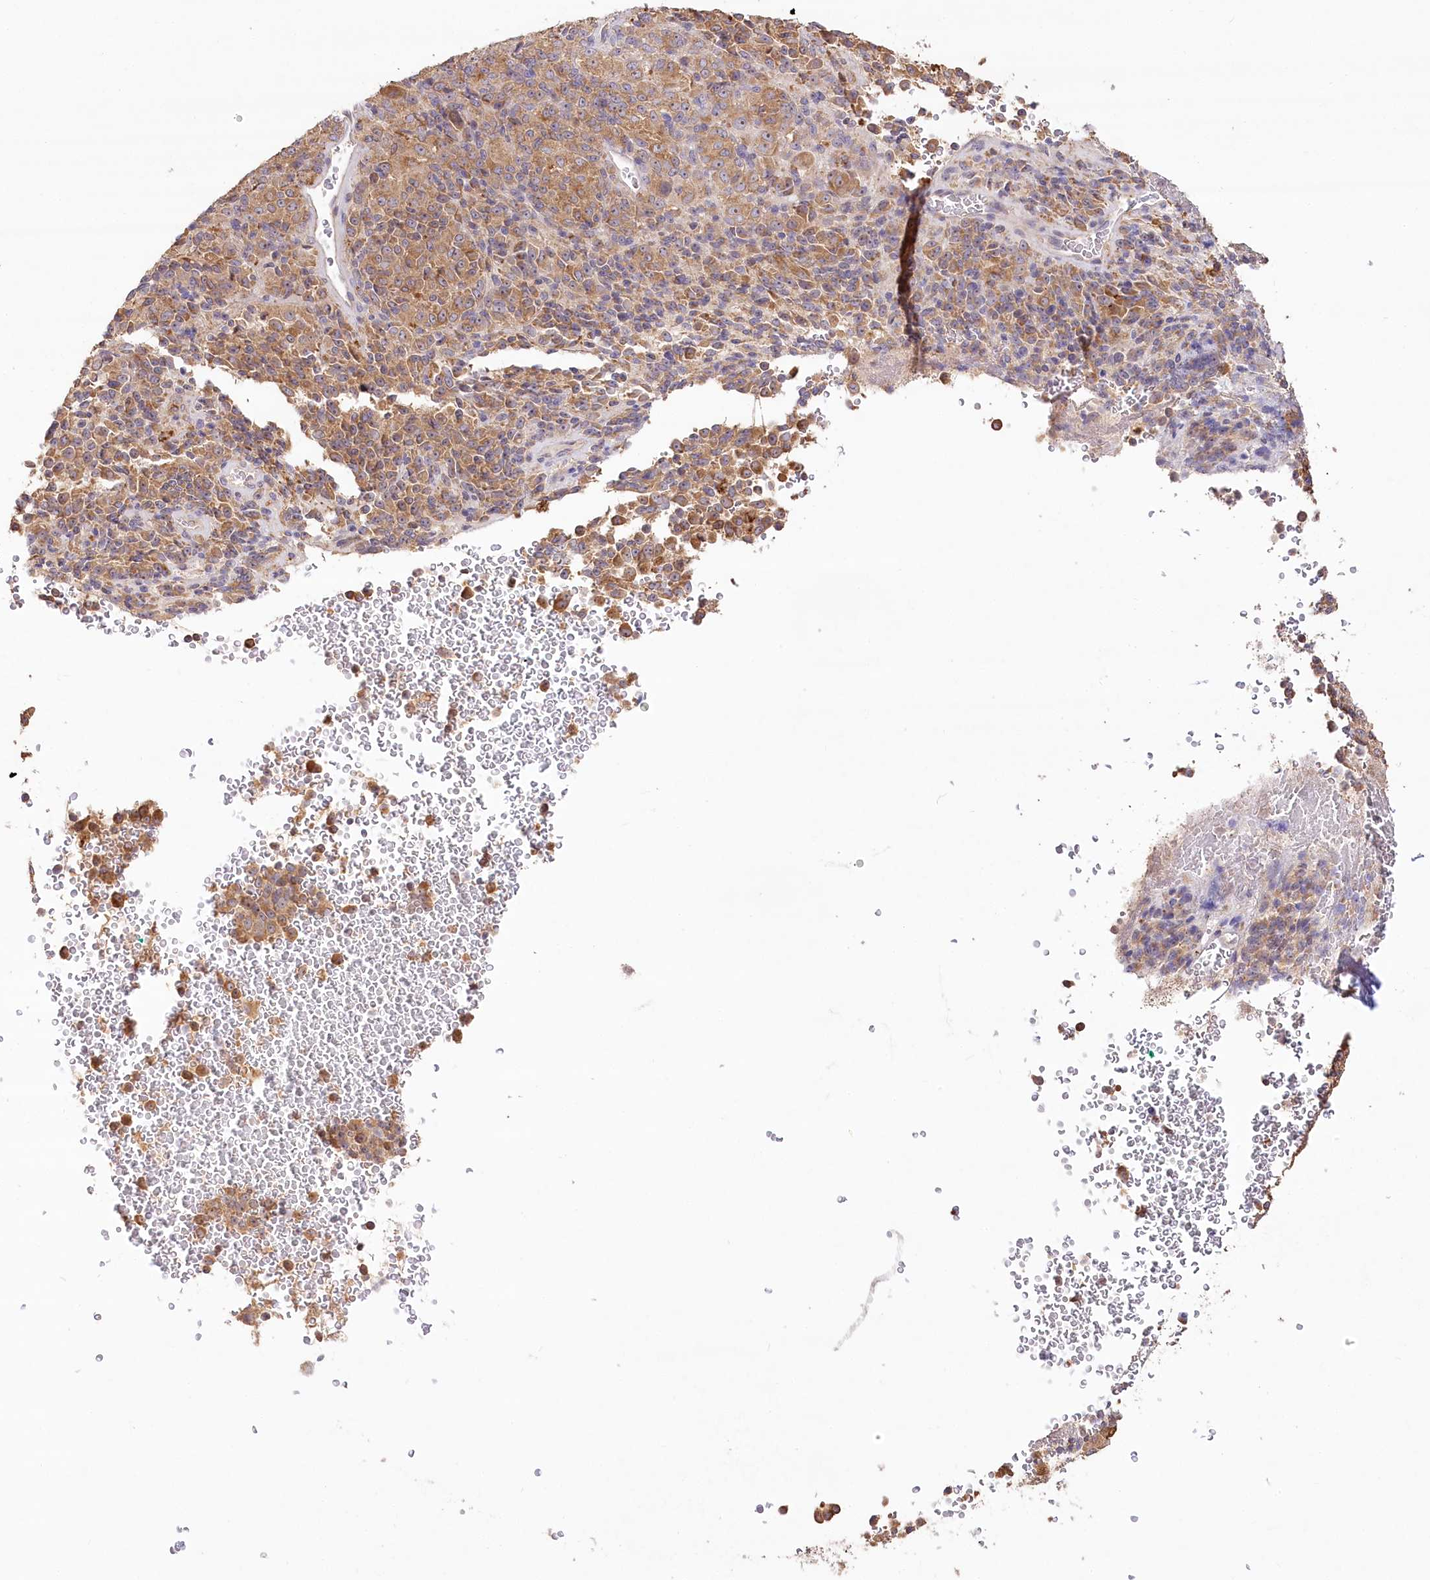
{"staining": {"intensity": "moderate", "quantity": ">75%", "location": "cytoplasmic/membranous"}, "tissue": "melanoma", "cell_type": "Tumor cells", "image_type": "cancer", "snomed": [{"axis": "morphology", "description": "Malignant melanoma, Metastatic site"}, {"axis": "topography", "description": "Brain"}], "caption": "An immunohistochemistry (IHC) histopathology image of neoplastic tissue is shown. Protein staining in brown highlights moderate cytoplasmic/membranous positivity in malignant melanoma (metastatic site) within tumor cells. The staining was performed using DAB (3,3'-diaminobenzidine) to visualize the protein expression in brown, while the nuclei were stained in blue with hematoxylin (Magnification: 20x).", "gene": "DMXL1", "patient": {"sex": "female", "age": 56}}